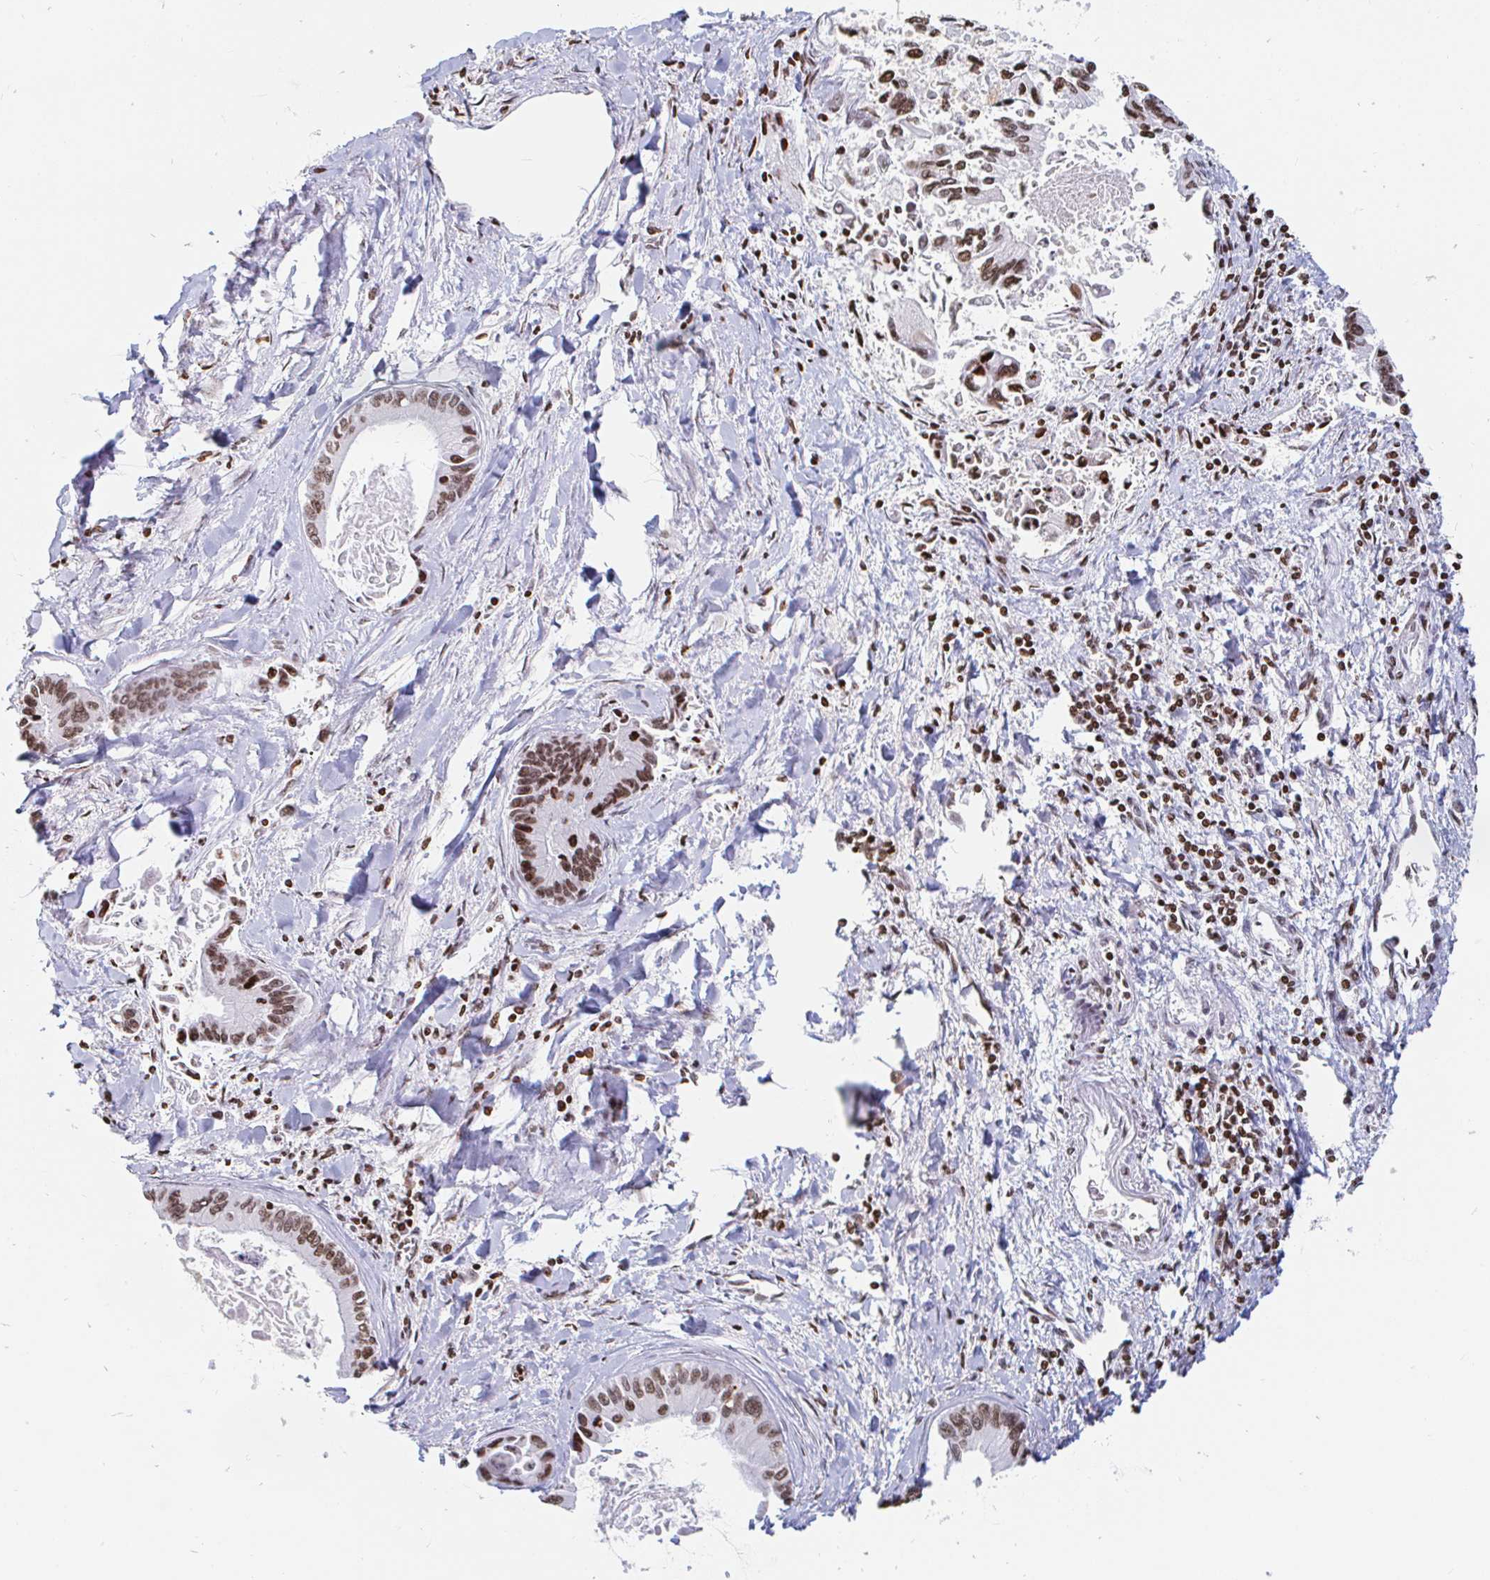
{"staining": {"intensity": "moderate", "quantity": ">75%", "location": "nuclear"}, "tissue": "liver cancer", "cell_type": "Tumor cells", "image_type": "cancer", "snomed": [{"axis": "morphology", "description": "Cholangiocarcinoma"}, {"axis": "topography", "description": "Liver"}], "caption": "This is an image of immunohistochemistry staining of cholangiocarcinoma (liver), which shows moderate positivity in the nuclear of tumor cells.", "gene": "HOXC10", "patient": {"sex": "male", "age": 66}}